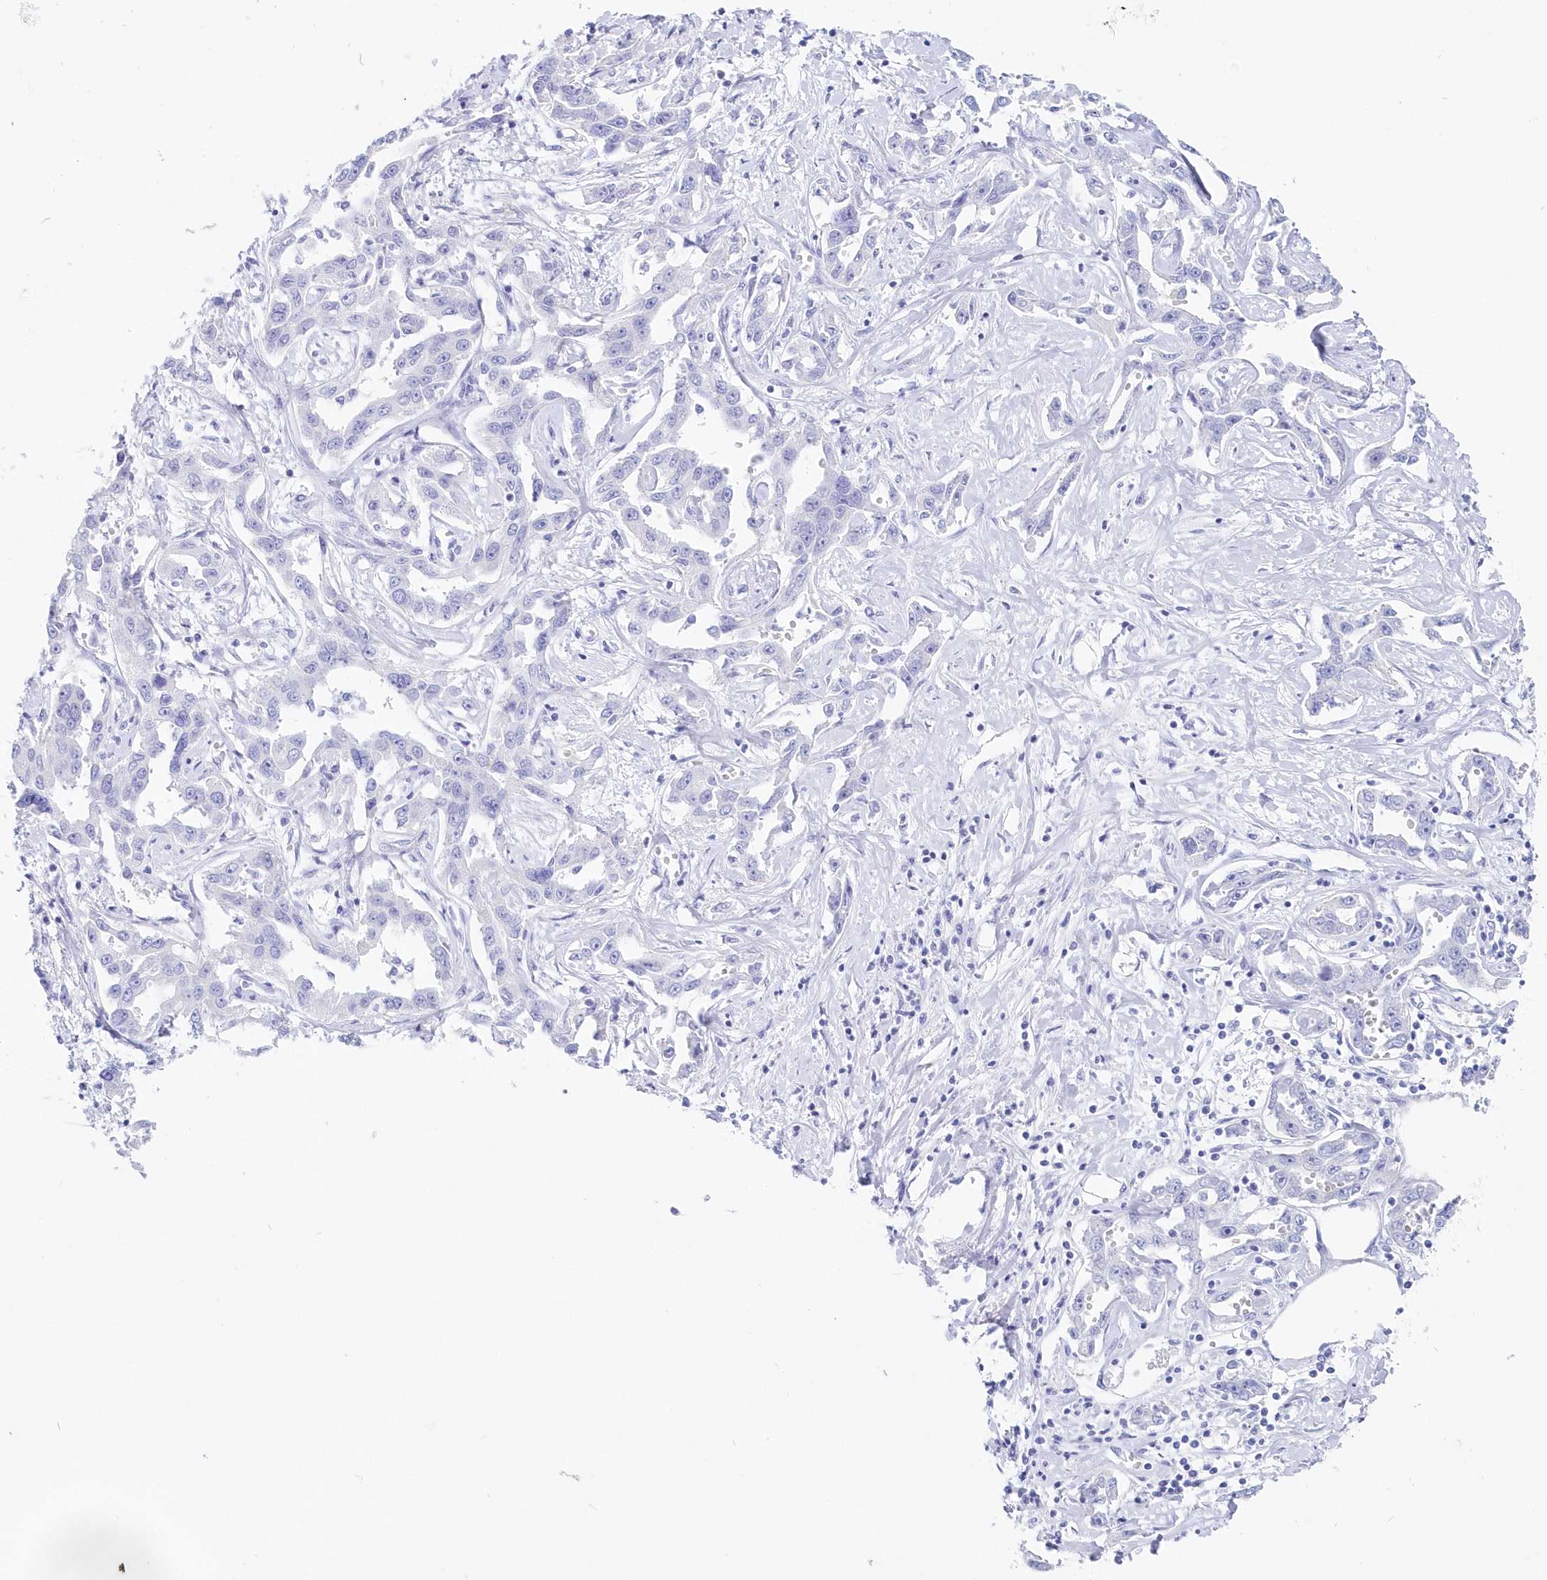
{"staining": {"intensity": "negative", "quantity": "none", "location": "none"}, "tissue": "liver cancer", "cell_type": "Tumor cells", "image_type": "cancer", "snomed": [{"axis": "morphology", "description": "Cholangiocarcinoma"}, {"axis": "topography", "description": "Liver"}], "caption": "Tumor cells show no significant staining in cholangiocarcinoma (liver).", "gene": "CSNK1G2", "patient": {"sex": "male", "age": 59}}